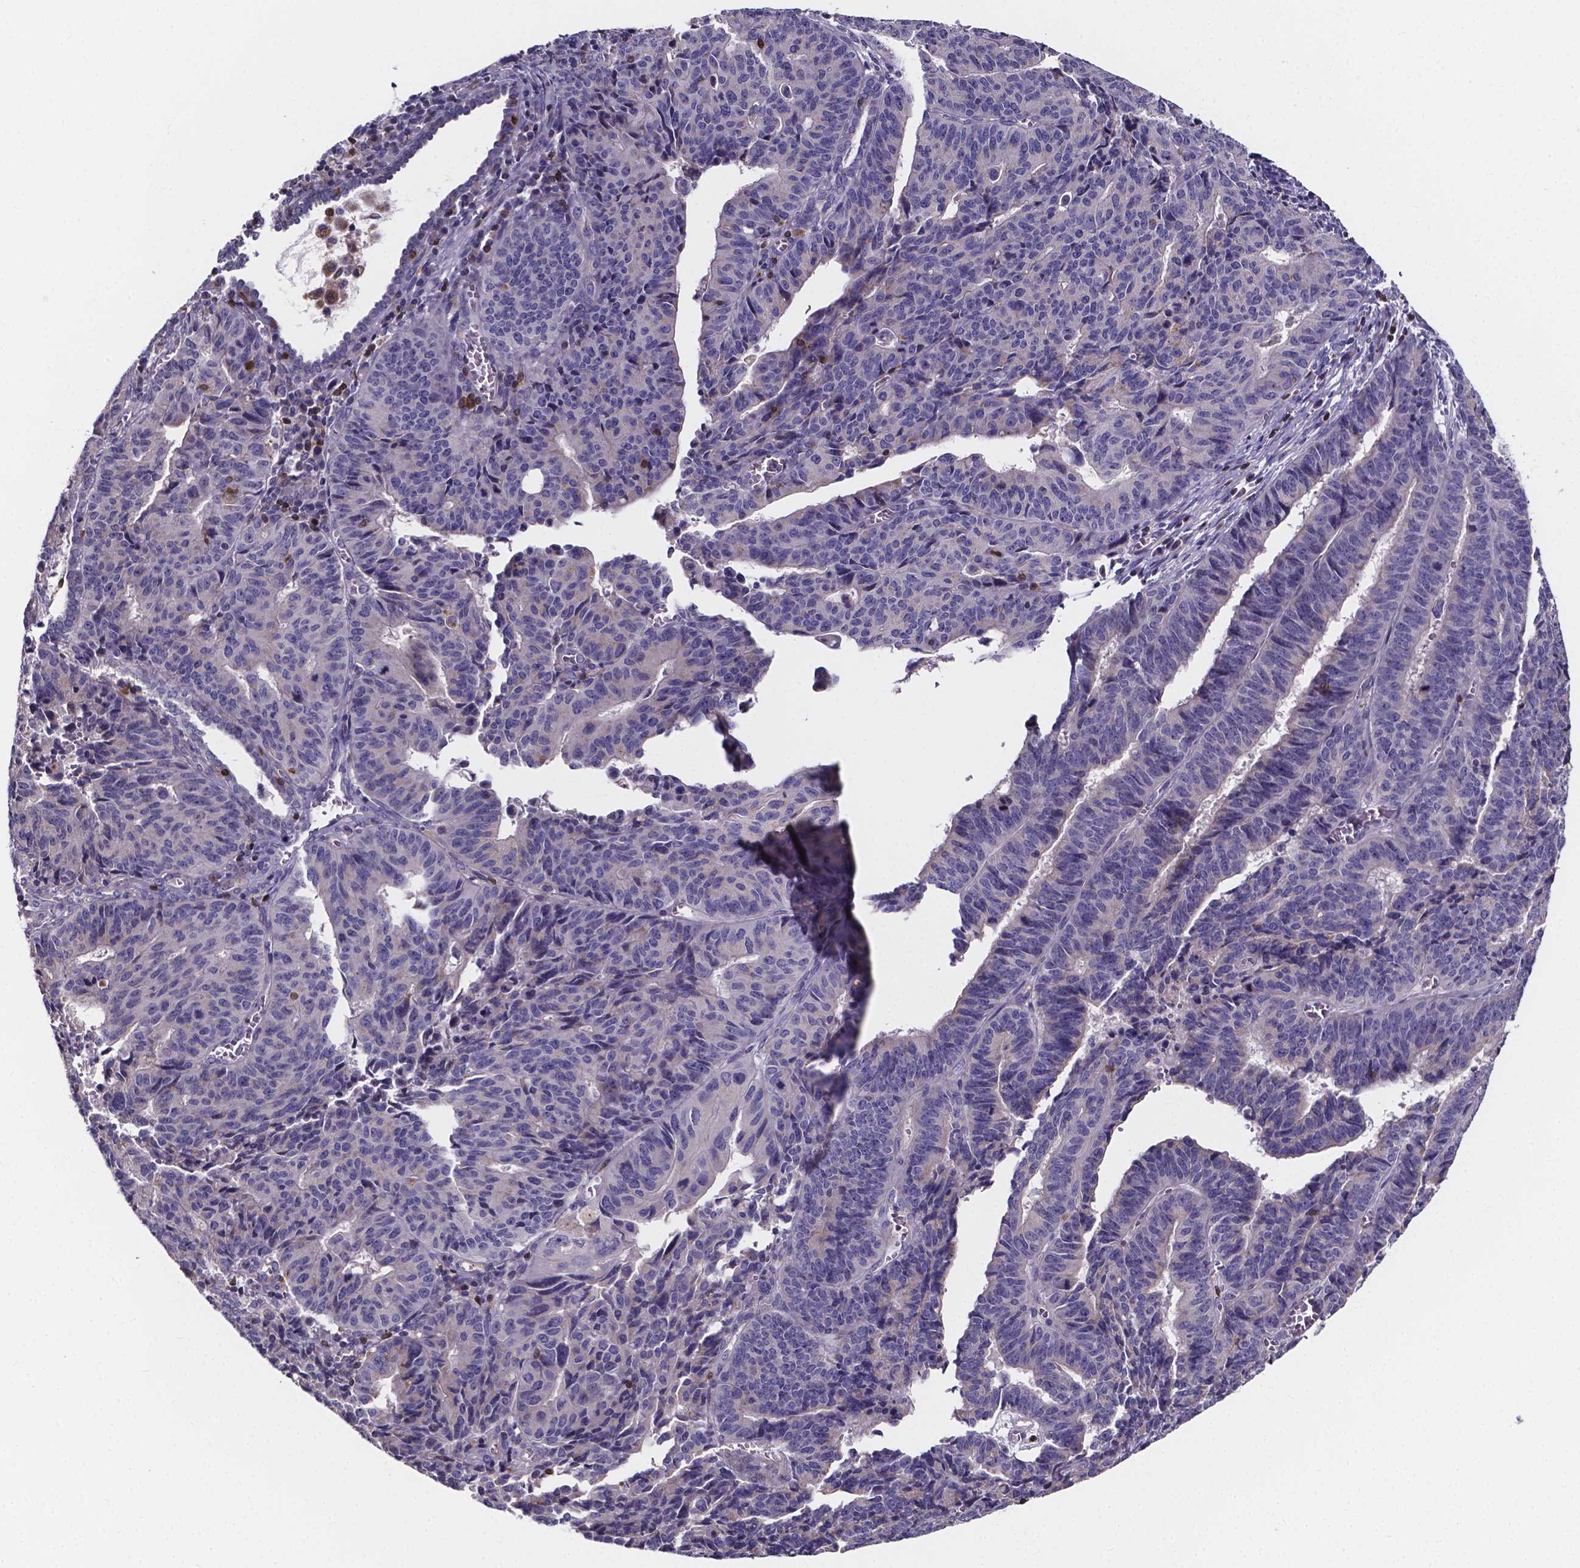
{"staining": {"intensity": "negative", "quantity": "none", "location": "none"}, "tissue": "endometrial cancer", "cell_type": "Tumor cells", "image_type": "cancer", "snomed": [{"axis": "morphology", "description": "Adenocarcinoma, NOS"}, {"axis": "topography", "description": "Endometrium"}], "caption": "DAB immunohistochemical staining of adenocarcinoma (endometrial) displays no significant expression in tumor cells.", "gene": "THEMIS", "patient": {"sex": "female", "age": 65}}